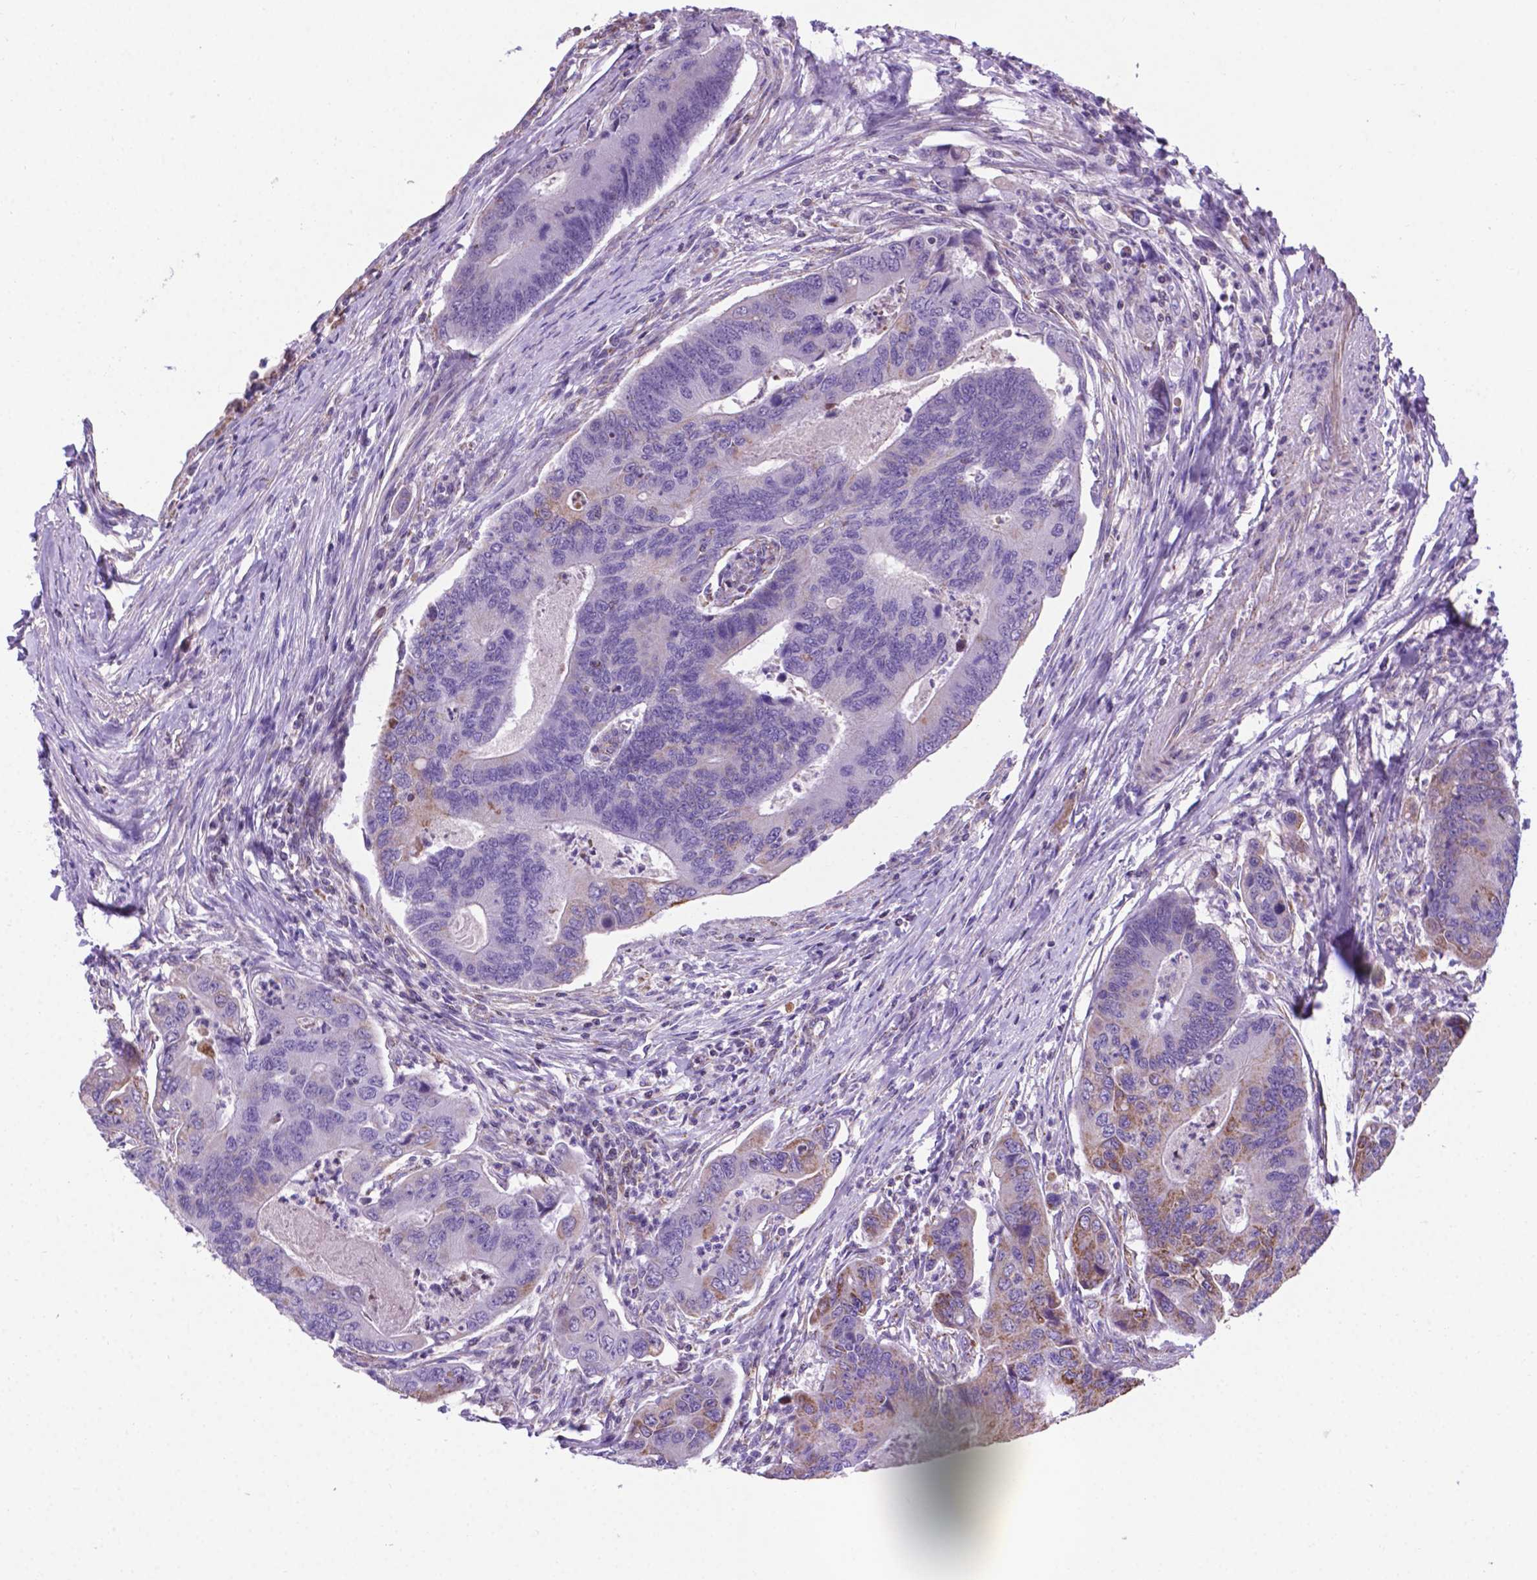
{"staining": {"intensity": "moderate", "quantity": "<25%", "location": "cytoplasmic/membranous"}, "tissue": "colorectal cancer", "cell_type": "Tumor cells", "image_type": "cancer", "snomed": [{"axis": "morphology", "description": "Adenocarcinoma, NOS"}, {"axis": "topography", "description": "Colon"}], "caption": "Colorectal cancer was stained to show a protein in brown. There is low levels of moderate cytoplasmic/membranous expression in approximately <25% of tumor cells. Immunohistochemistry stains the protein of interest in brown and the nuclei are stained blue.", "gene": "POU3F3", "patient": {"sex": "female", "age": 67}}